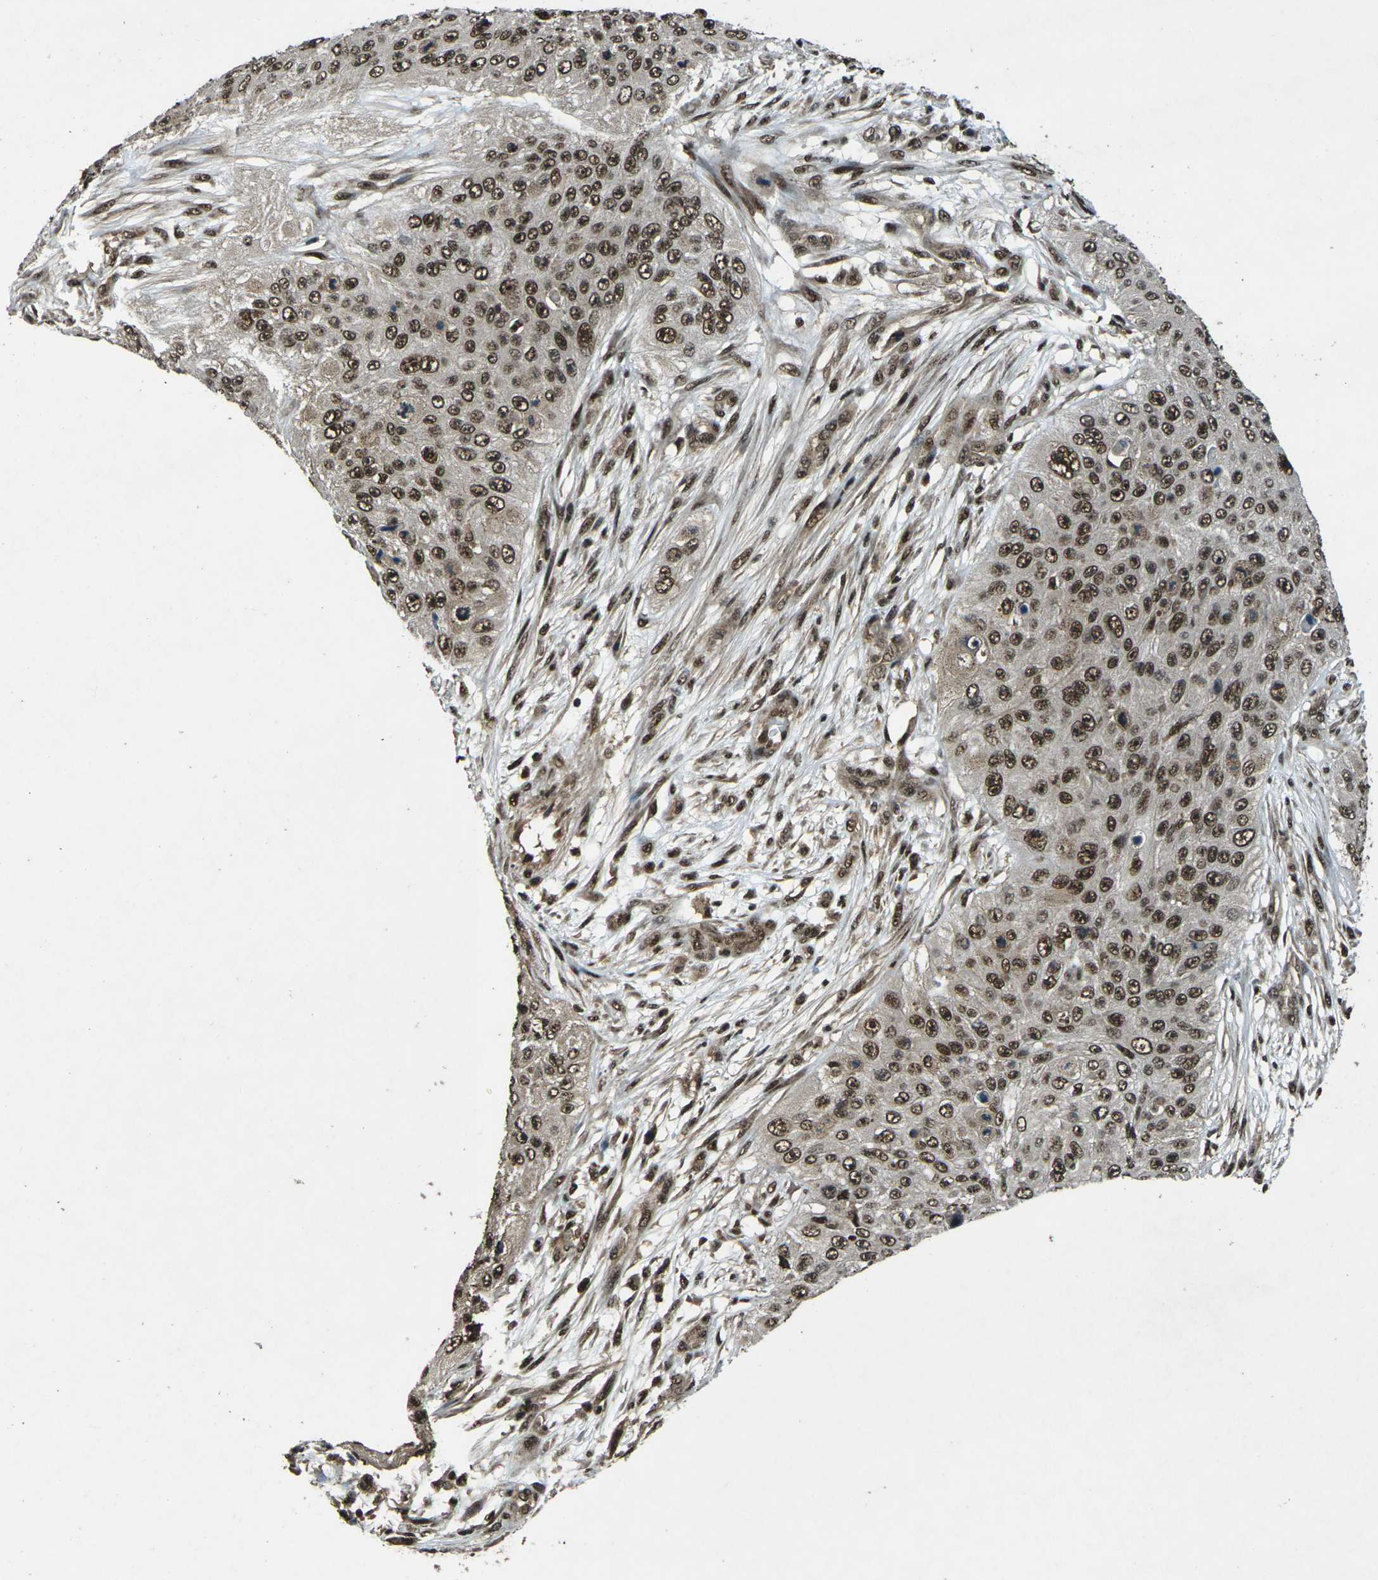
{"staining": {"intensity": "strong", "quantity": ">75%", "location": "nuclear"}, "tissue": "skin cancer", "cell_type": "Tumor cells", "image_type": "cancer", "snomed": [{"axis": "morphology", "description": "Squamous cell carcinoma, NOS"}, {"axis": "topography", "description": "Skin"}], "caption": "DAB immunohistochemical staining of skin cancer (squamous cell carcinoma) displays strong nuclear protein expression in about >75% of tumor cells.", "gene": "NR4A2", "patient": {"sex": "female", "age": 80}}